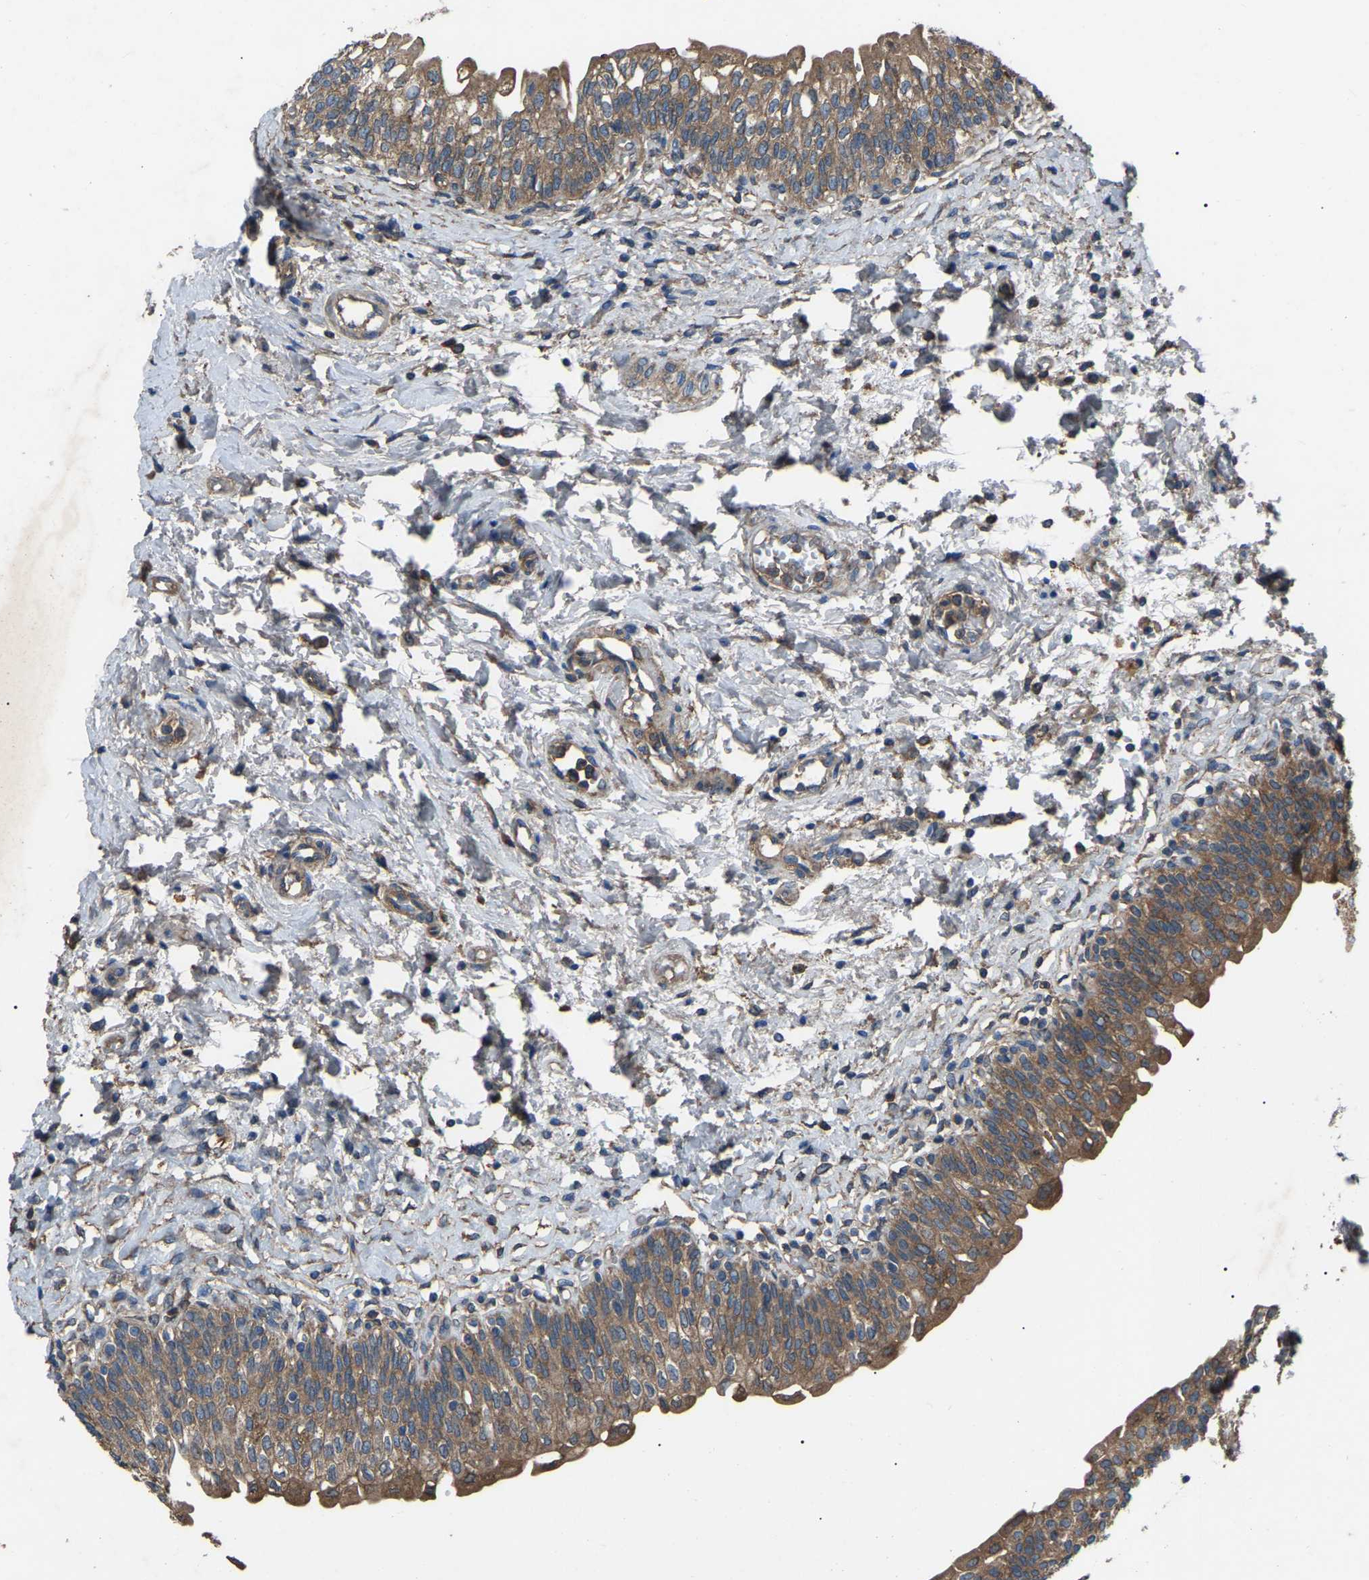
{"staining": {"intensity": "moderate", "quantity": ">75%", "location": "cytoplasmic/membranous"}, "tissue": "urinary bladder", "cell_type": "Urothelial cells", "image_type": "normal", "snomed": [{"axis": "morphology", "description": "Normal tissue, NOS"}, {"axis": "topography", "description": "Urinary bladder"}], "caption": "High-power microscopy captured an IHC photomicrograph of unremarkable urinary bladder, revealing moderate cytoplasmic/membranous expression in approximately >75% of urothelial cells. The protein of interest is shown in brown color, while the nuclei are stained blue.", "gene": "AIMP1", "patient": {"sex": "male", "age": 55}}